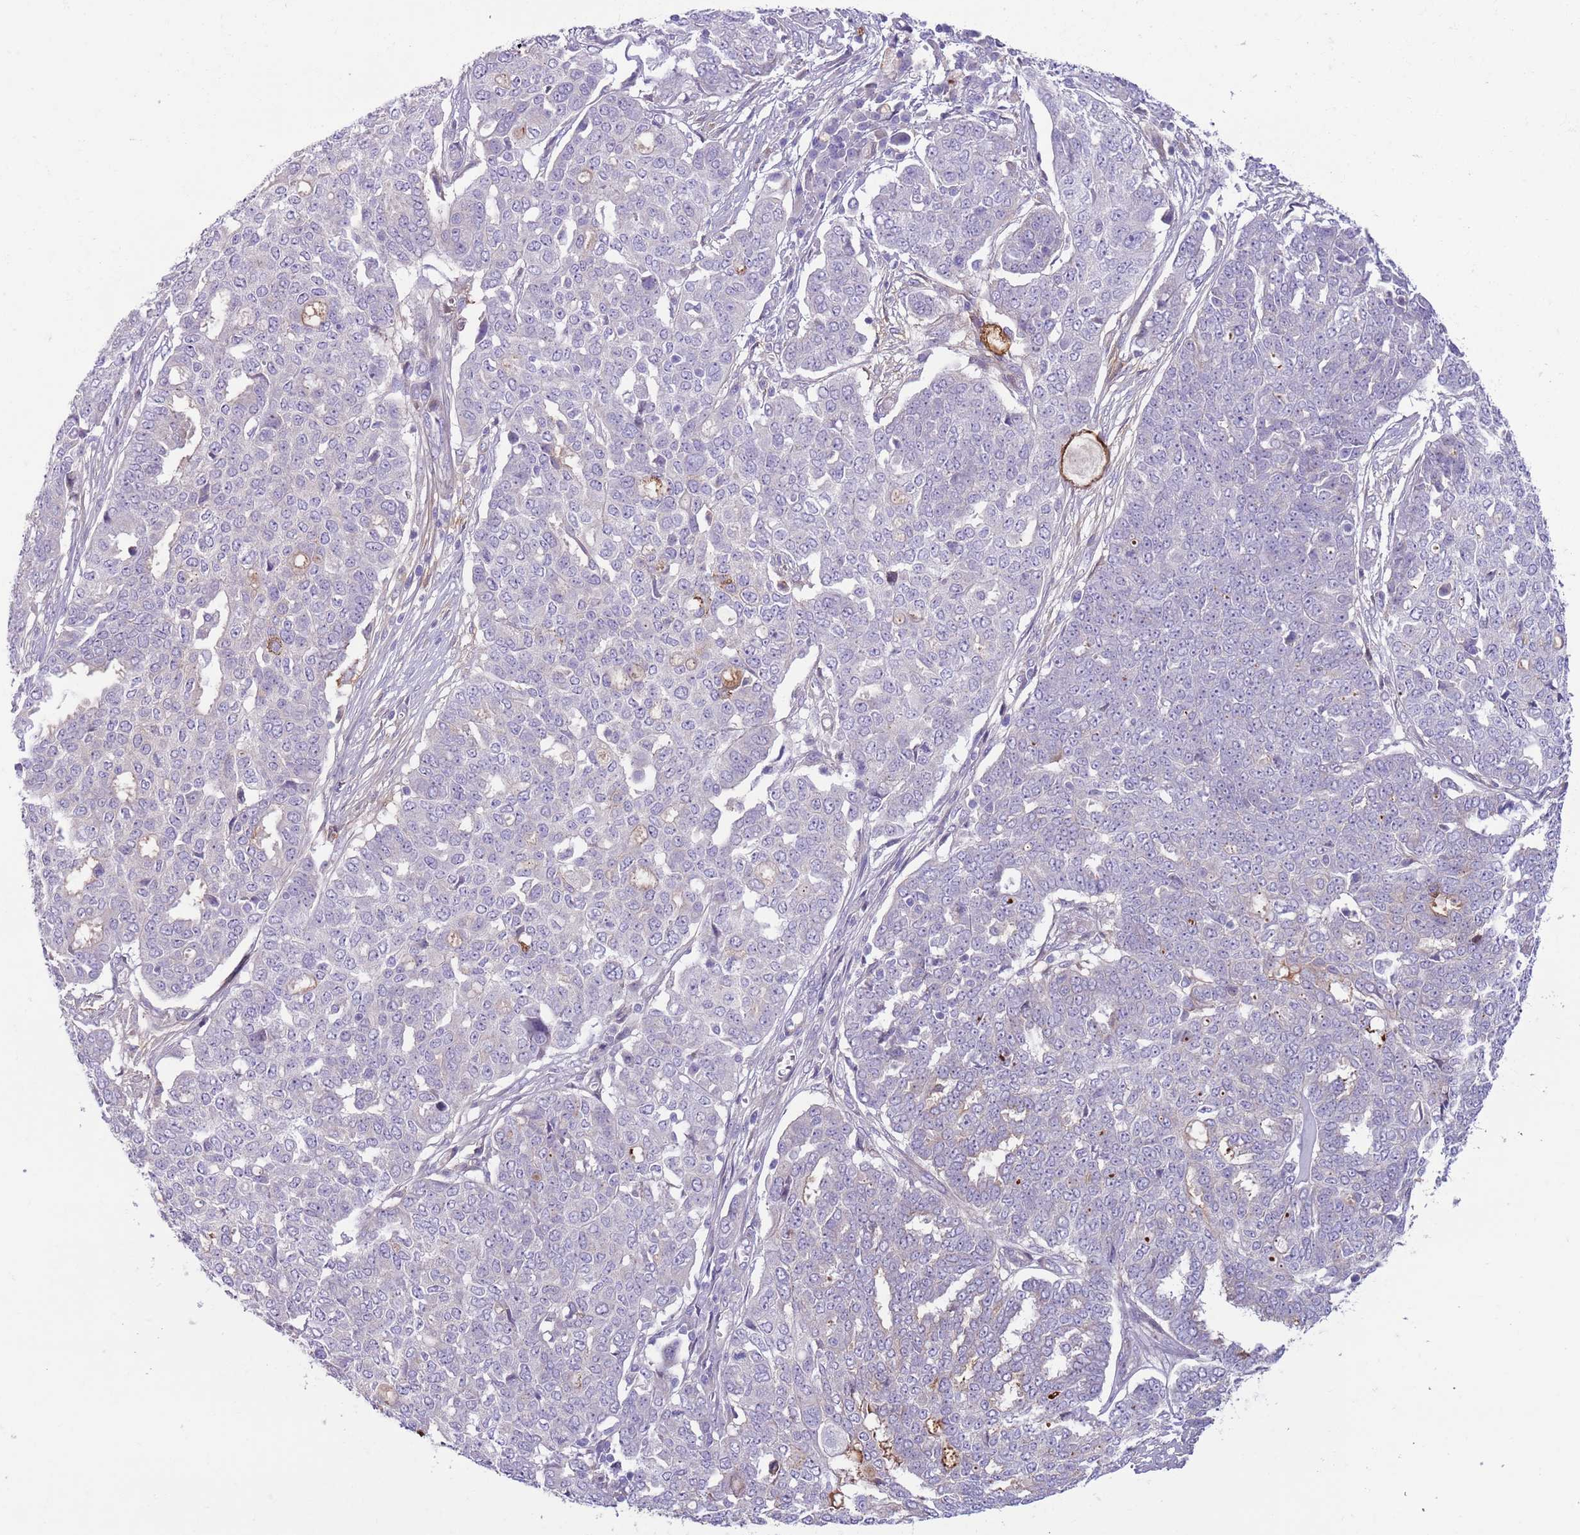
{"staining": {"intensity": "negative", "quantity": "none", "location": "none"}, "tissue": "ovarian cancer", "cell_type": "Tumor cells", "image_type": "cancer", "snomed": [{"axis": "morphology", "description": "Cystadenocarcinoma, serous, NOS"}, {"axis": "topography", "description": "Soft tissue"}, {"axis": "topography", "description": "Ovary"}], "caption": "IHC photomicrograph of ovarian serous cystadenocarcinoma stained for a protein (brown), which displays no expression in tumor cells.", "gene": "CFH", "patient": {"sex": "female", "age": 57}}